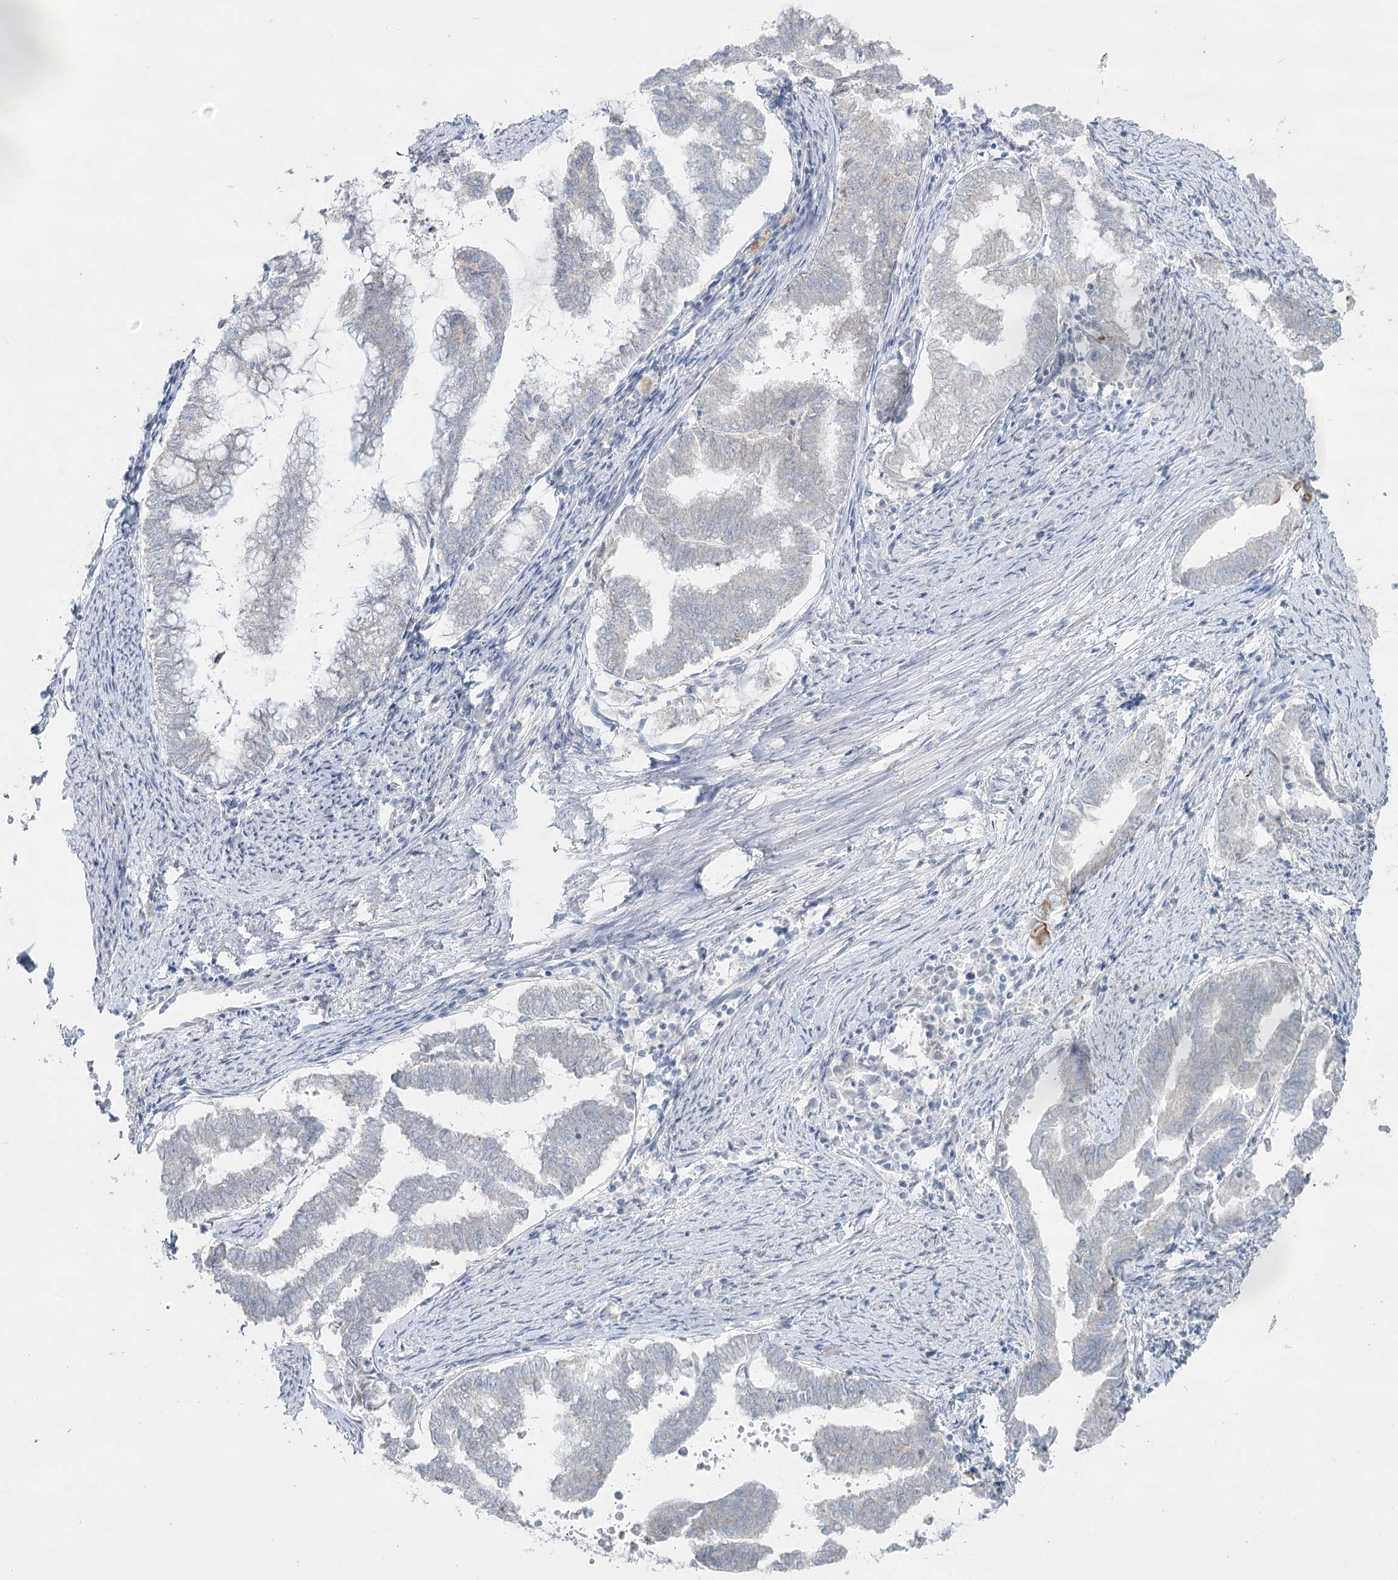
{"staining": {"intensity": "negative", "quantity": "none", "location": "none"}, "tissue": "endometrial cancer", "cell_type": "Tumor cells", "image_type": "cancer", "snomed": [{"axis": "morphology", "description": "Adenocarcinoma, NOS"}, {"axis": "topography", "description": "Endometrium"}], "caption": "The micrograph demonstrates no significant expression in tumor cells of endometrial cancer.", "gene": "ABITRAM", "patient": {"sex": "female", "age": 79}}